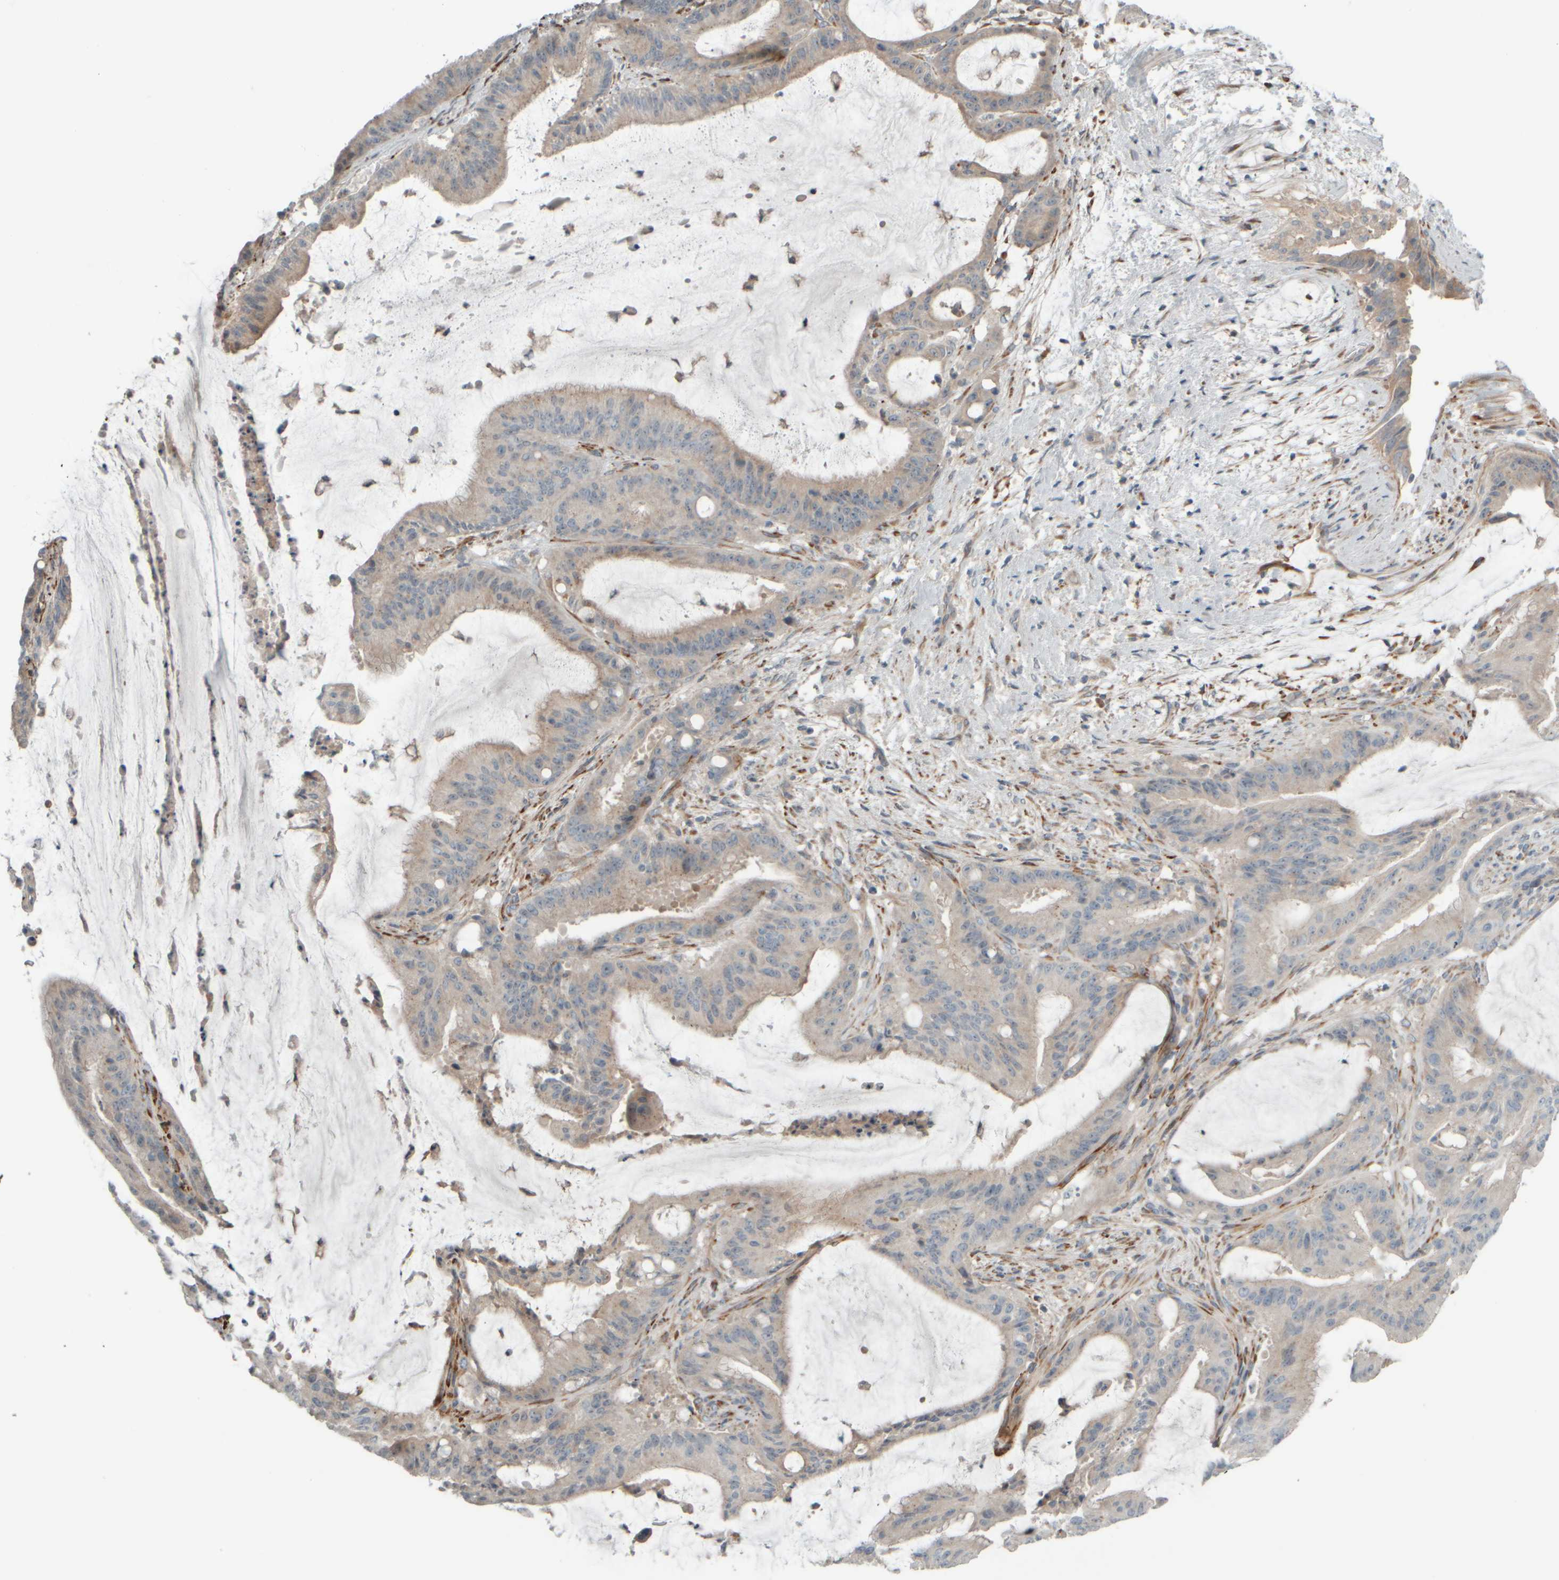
{"staining": {"intensity": "weak", "quantity": "25%-75%", "location": "cytoplasmic/membranous"}, "tissue": "liver cancer", "cell_type": "Tumor cells", "image_type": "cancer", "snomed": [{"axis": "morphology", "description": "Normal tissue, NOS"}, {"axis": "morphology", "description": "Cholangiocarcinoma"}, {"axis": "topography", "description": "Liver"}, {"axis": "topography", "description": "Peripheral nerve tissue"}], "caption": "DAB (3,3'-diaminobenzidine) immunohistochemical staining of human cholangiocarcinoma (liver) shows weak cytoplasmic/membranous protein staining in approximately 25%-75% of tumor cells. The staining was performed using DAB (3,3'-diaminobenzidine) to visualize the protein expression in brown, while the nuclei were stained in blue with hematoxylin (Magnification: 20x).", "gene": "HGS", "patient": {"sex": "female", "age": 73}}